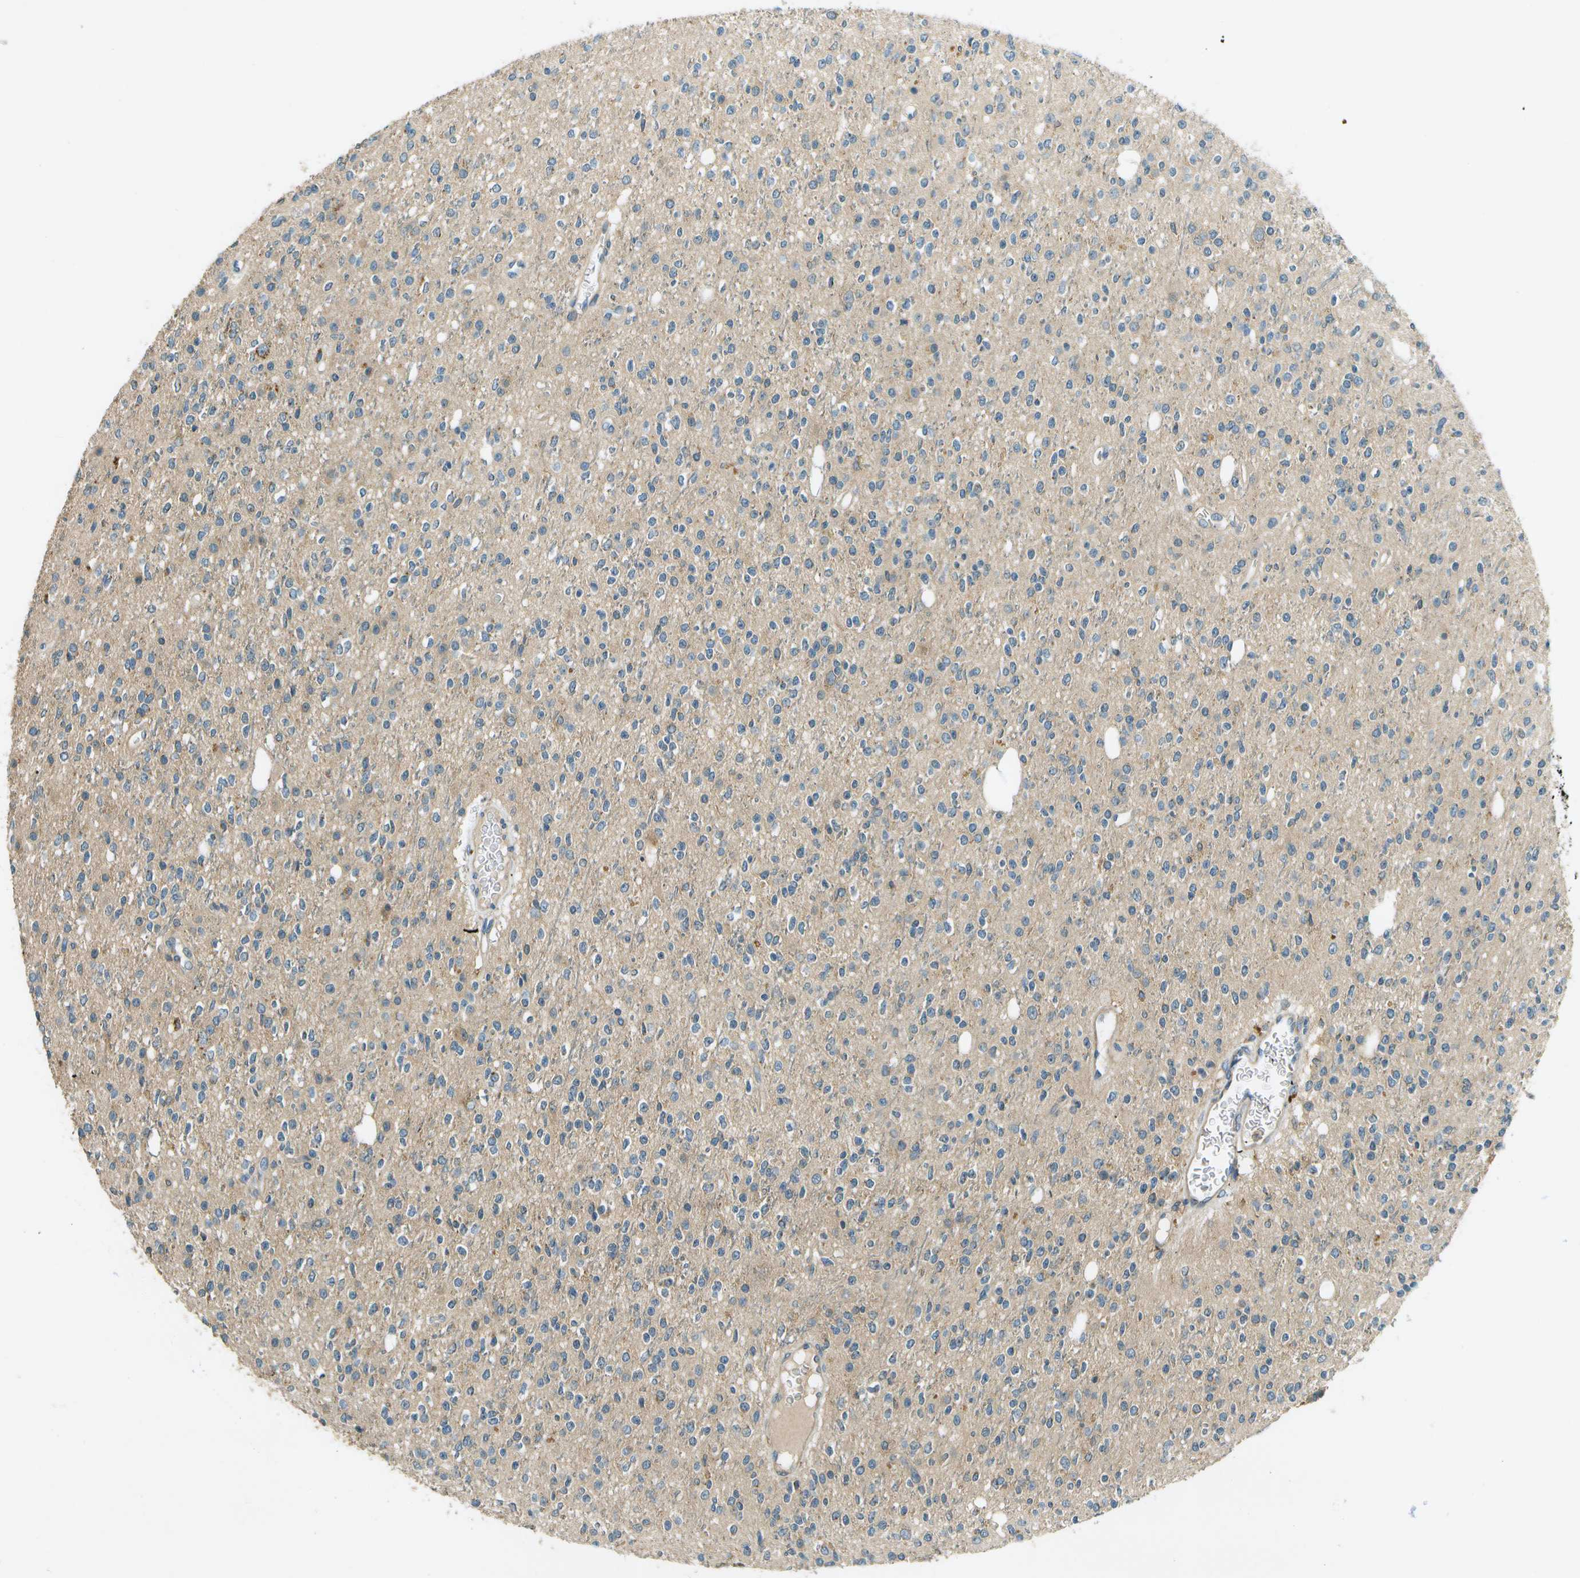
{"staining": {"intensity": "negative", "quantity": "none", "location": "none"}, "tissue": "glioma", "cell_type": "Tumor cells", "image_type": "cancer", "snomed": [{"axis": "morphology", "description": "Glioma, malignant, High grade"}, {"axis": "topography", "description": "Brain"}], "caption": "Glioma stained for a protein using immunohistochemistry demonstrates no expression tumor cells.", "gene": "NUDT4", "patient": {"sex": "male", "age": 34}}